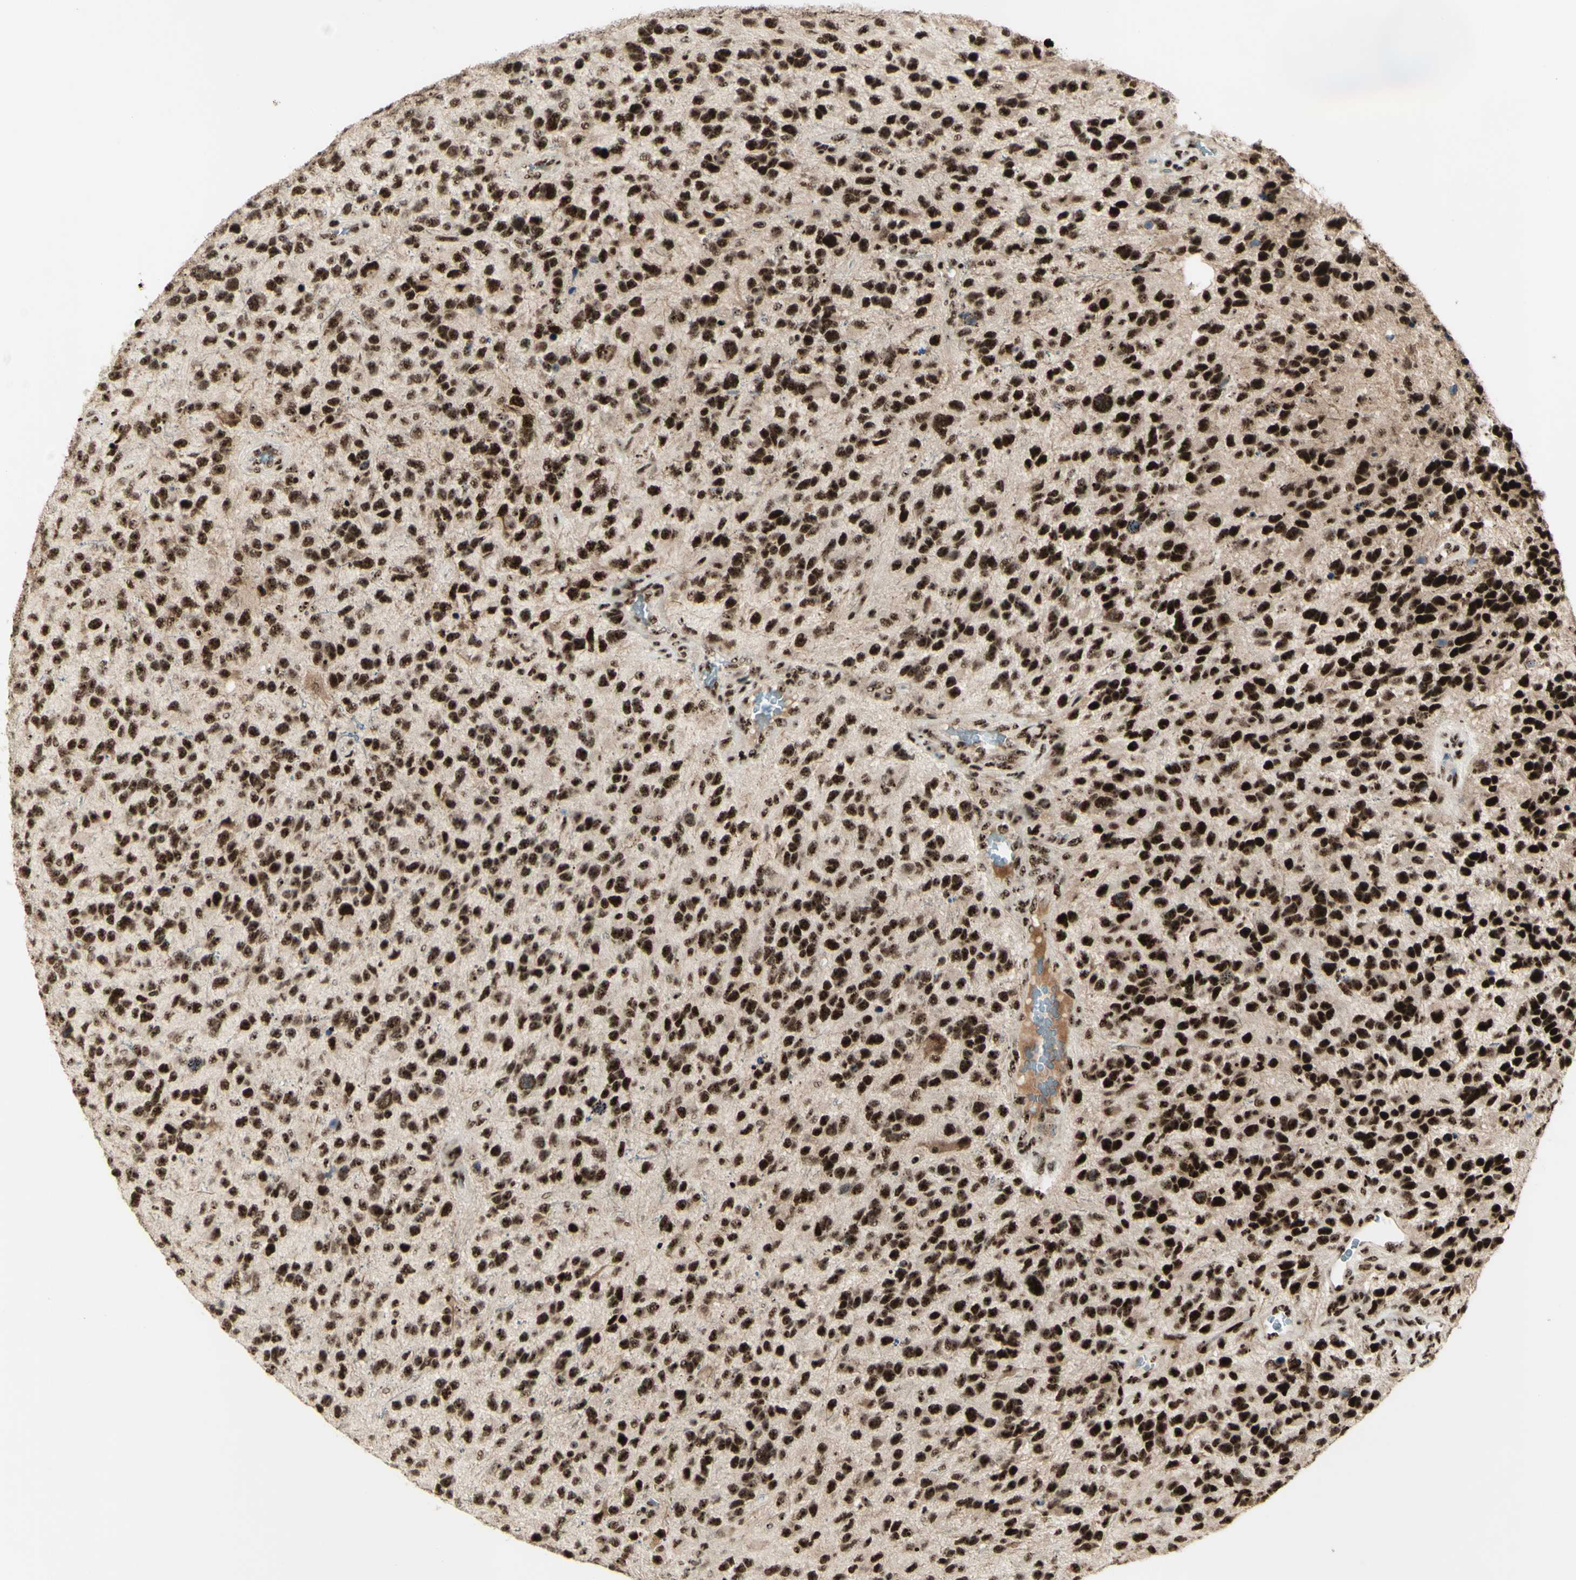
{"staining": {"intensity": "strong", "quantity": ">75%", "location": "nuclear"}, "tissue": "glioma", "cell_type": "Tumor cells", "image_type": "cancer", "snomed": [{"axis": "morphology", "description": "Glioma, malignant, High grade"}, {"axis": "topography", "description": "Brain"}], "caption": "Human malignant high-grade glioma stained for a protein (brown) exhibits strong nuclear positive positivity in about >75% of tumor cells.", "gene": "DHX9", "patient": {"sex": "female", "age": 58}}